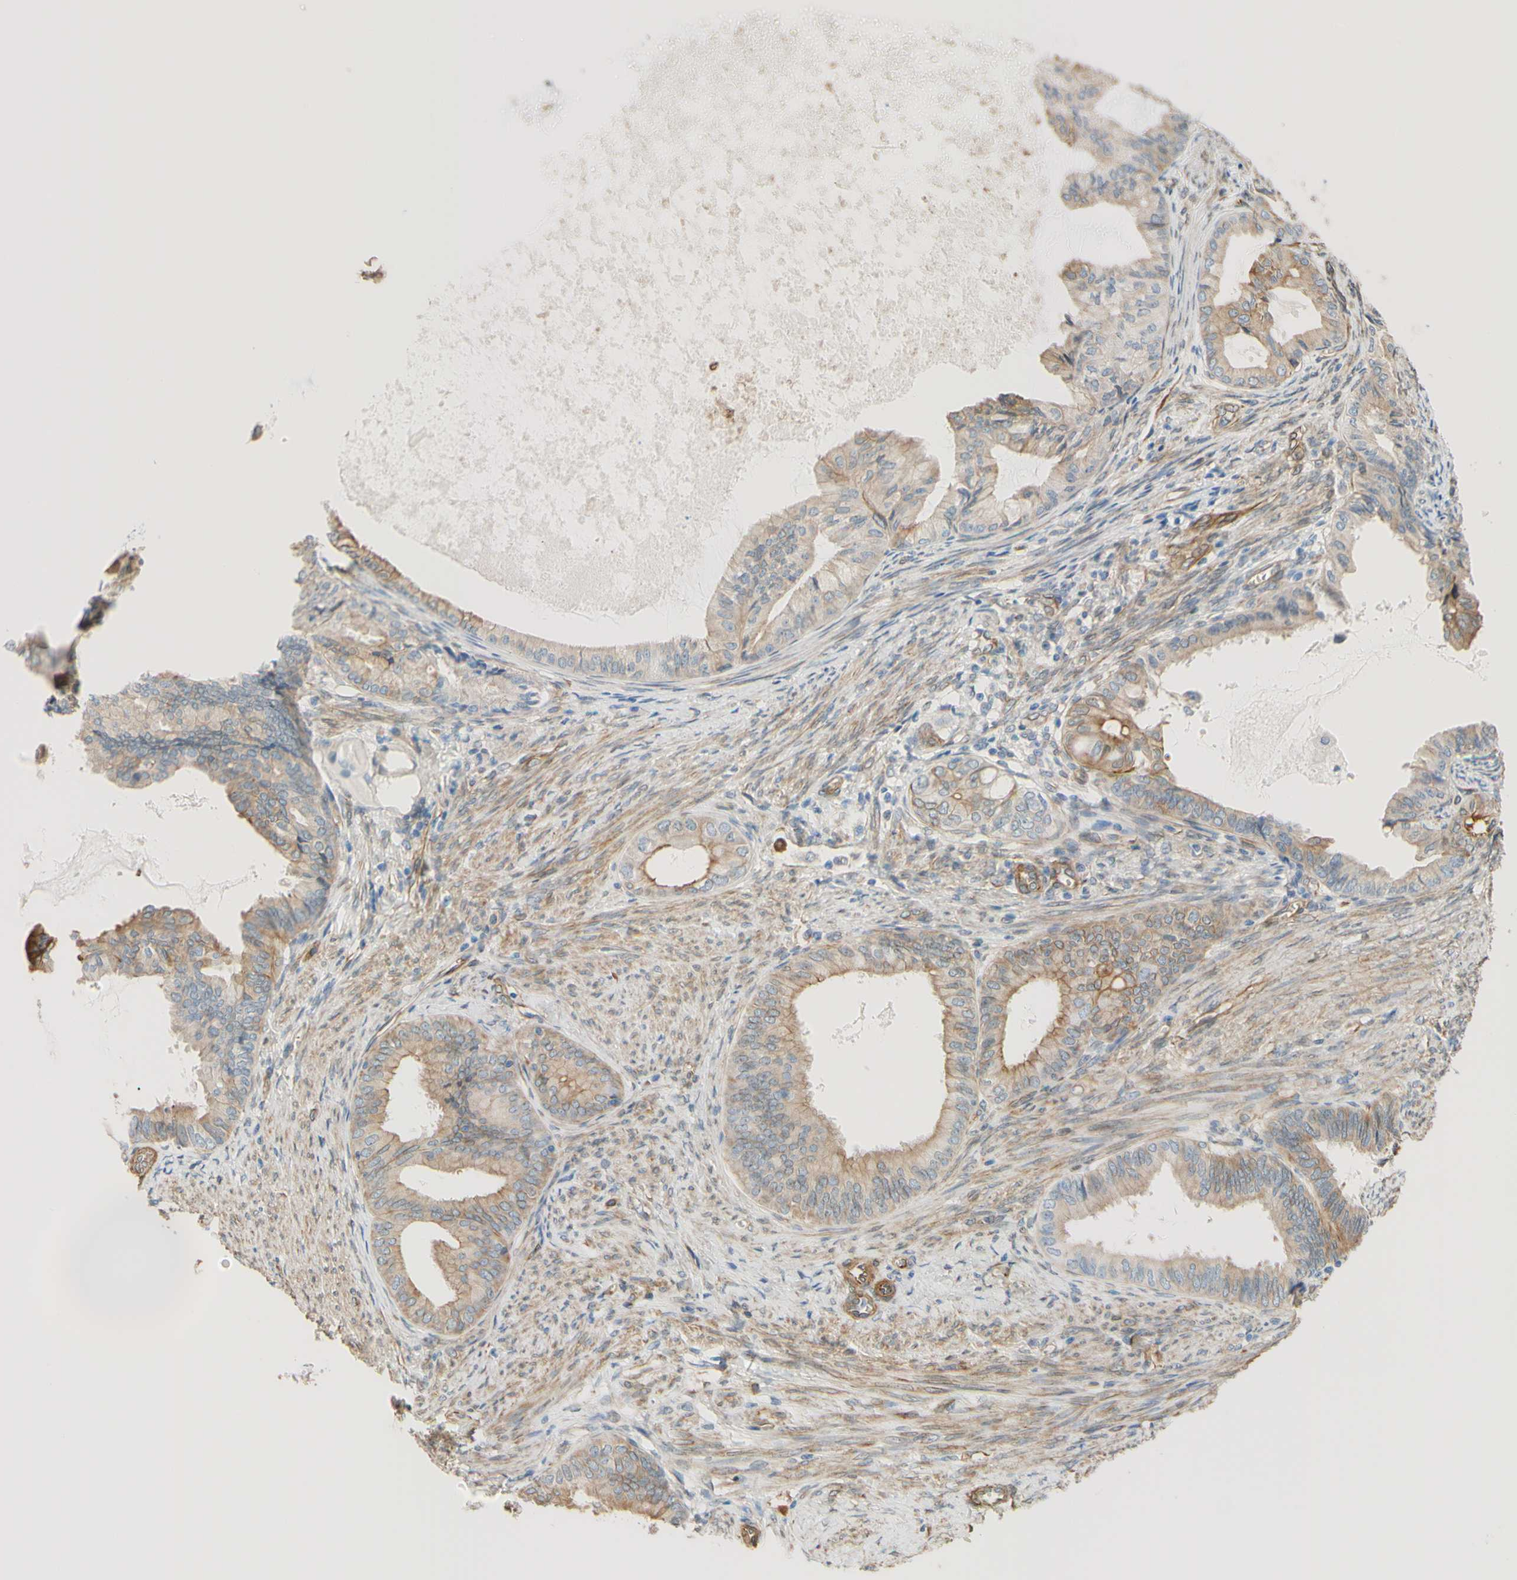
{"staining": {"intensity": "moderate", "quantity": "25%-75%", "location": "cytoplasmic/membranous,nuclear"}, "tissue": "endometrial cancer", "cell_type": "Tumor cells", "image_type": "cancer", "snomed": [{"axis": "morphology", "description": "Adenocarcinoma, NOS"}, {"axis": "topography", "description": "Endometrium"}], "caption": "Brown immunohistochemical staining in human endometrial adenocarcinoma shows moderate cytoplasmic/membranous and nuclear expression in about 25%-75% of tumor cells.", "gene": "ENDOD1", "patient": {"sex": "female", "age": 86}}